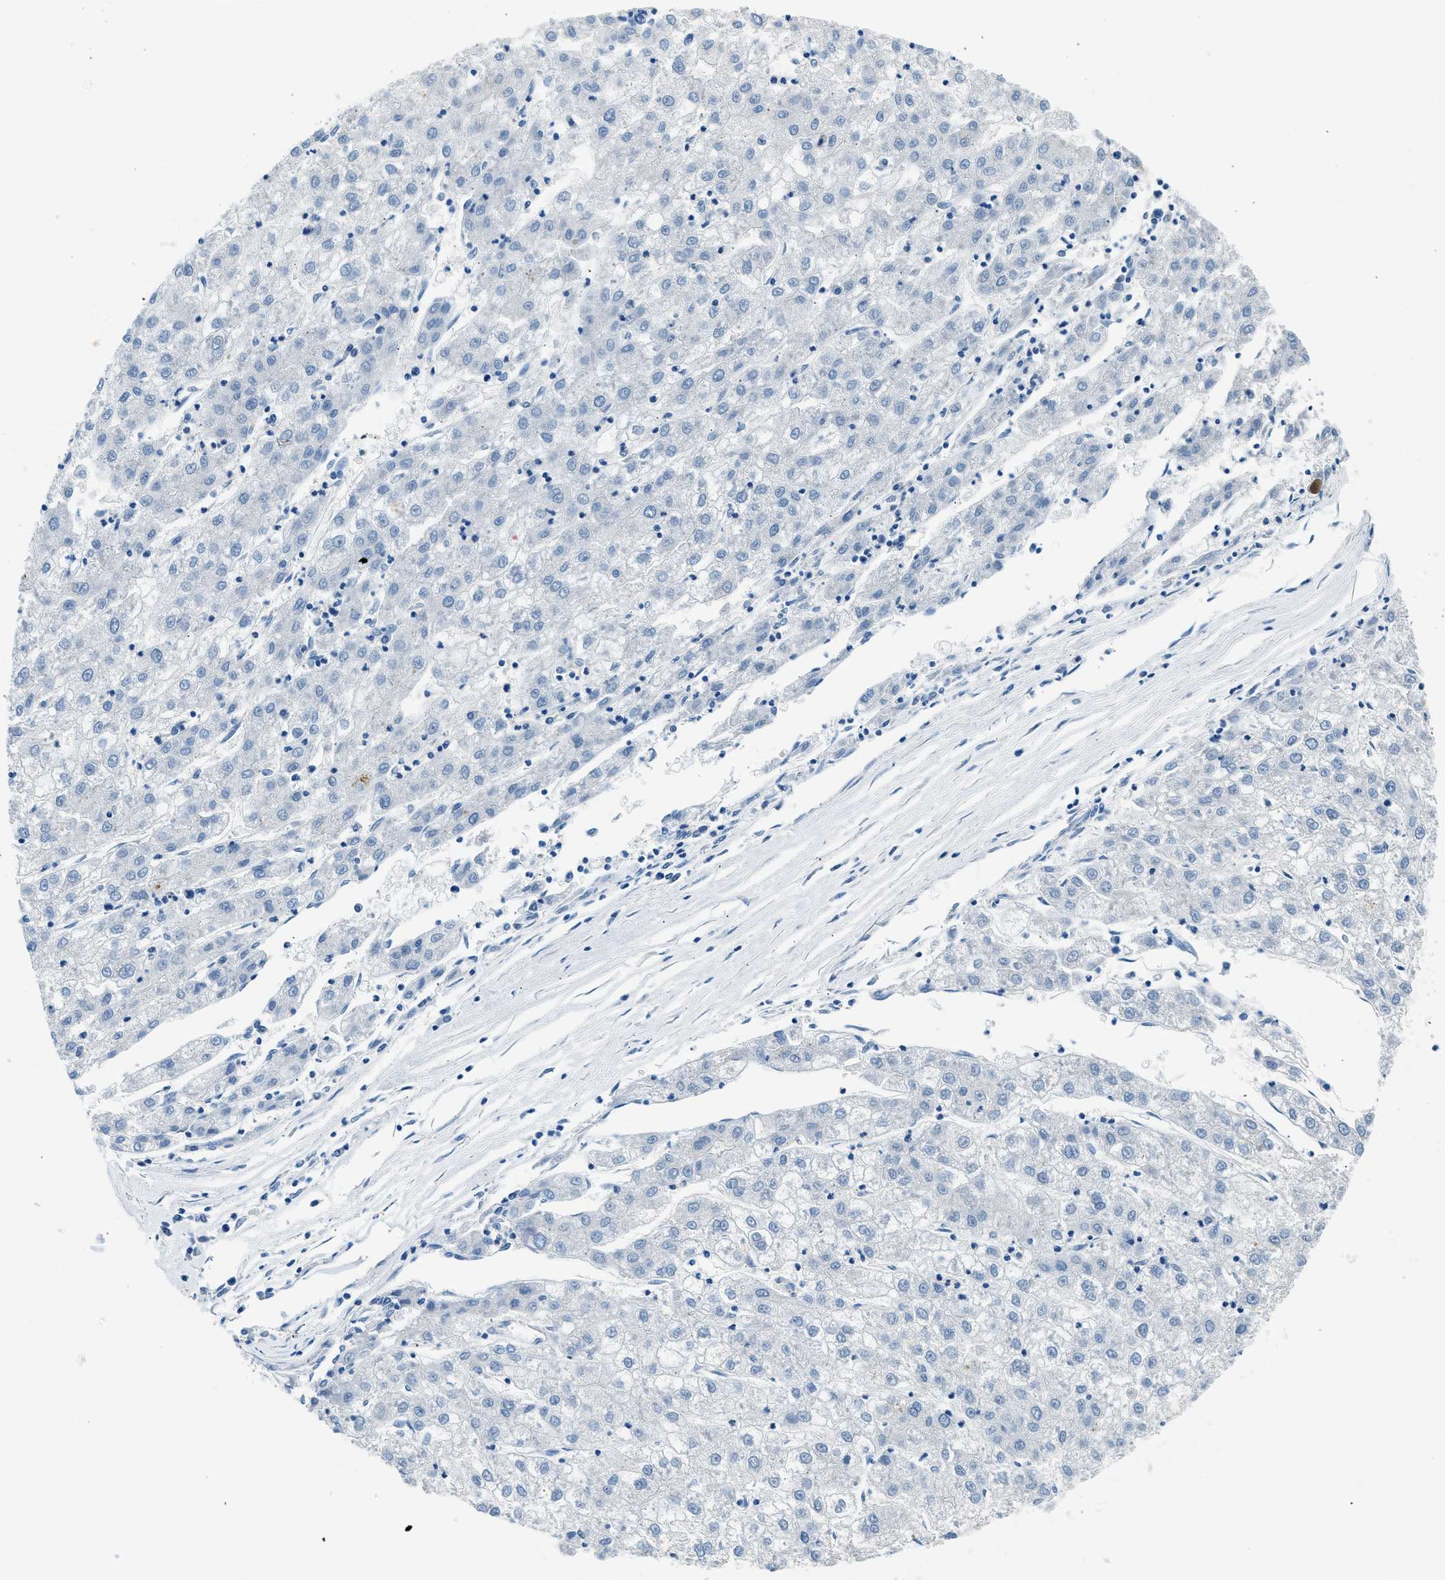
{"staining": {"intensity": "negative", "quantity": "none", "location": "none"}, "tissue": "liver cancer", "cell_type": "Tumor cells", "image_type": "cancer", "snomed": [{"axis": "morphology", "description": "Carcinoma, Hepatocellular, NOS"}, {"axis": "topography", "description": "Liver"}], "caption": "High magnification brightfield microscopy of liver cancer stained with DAB (brown) and counterstained with hematoxylin (blue): tumor cells show no significant expression.", "gene": "CLDN18", "patient": {"sex": "male", "age": 72}}